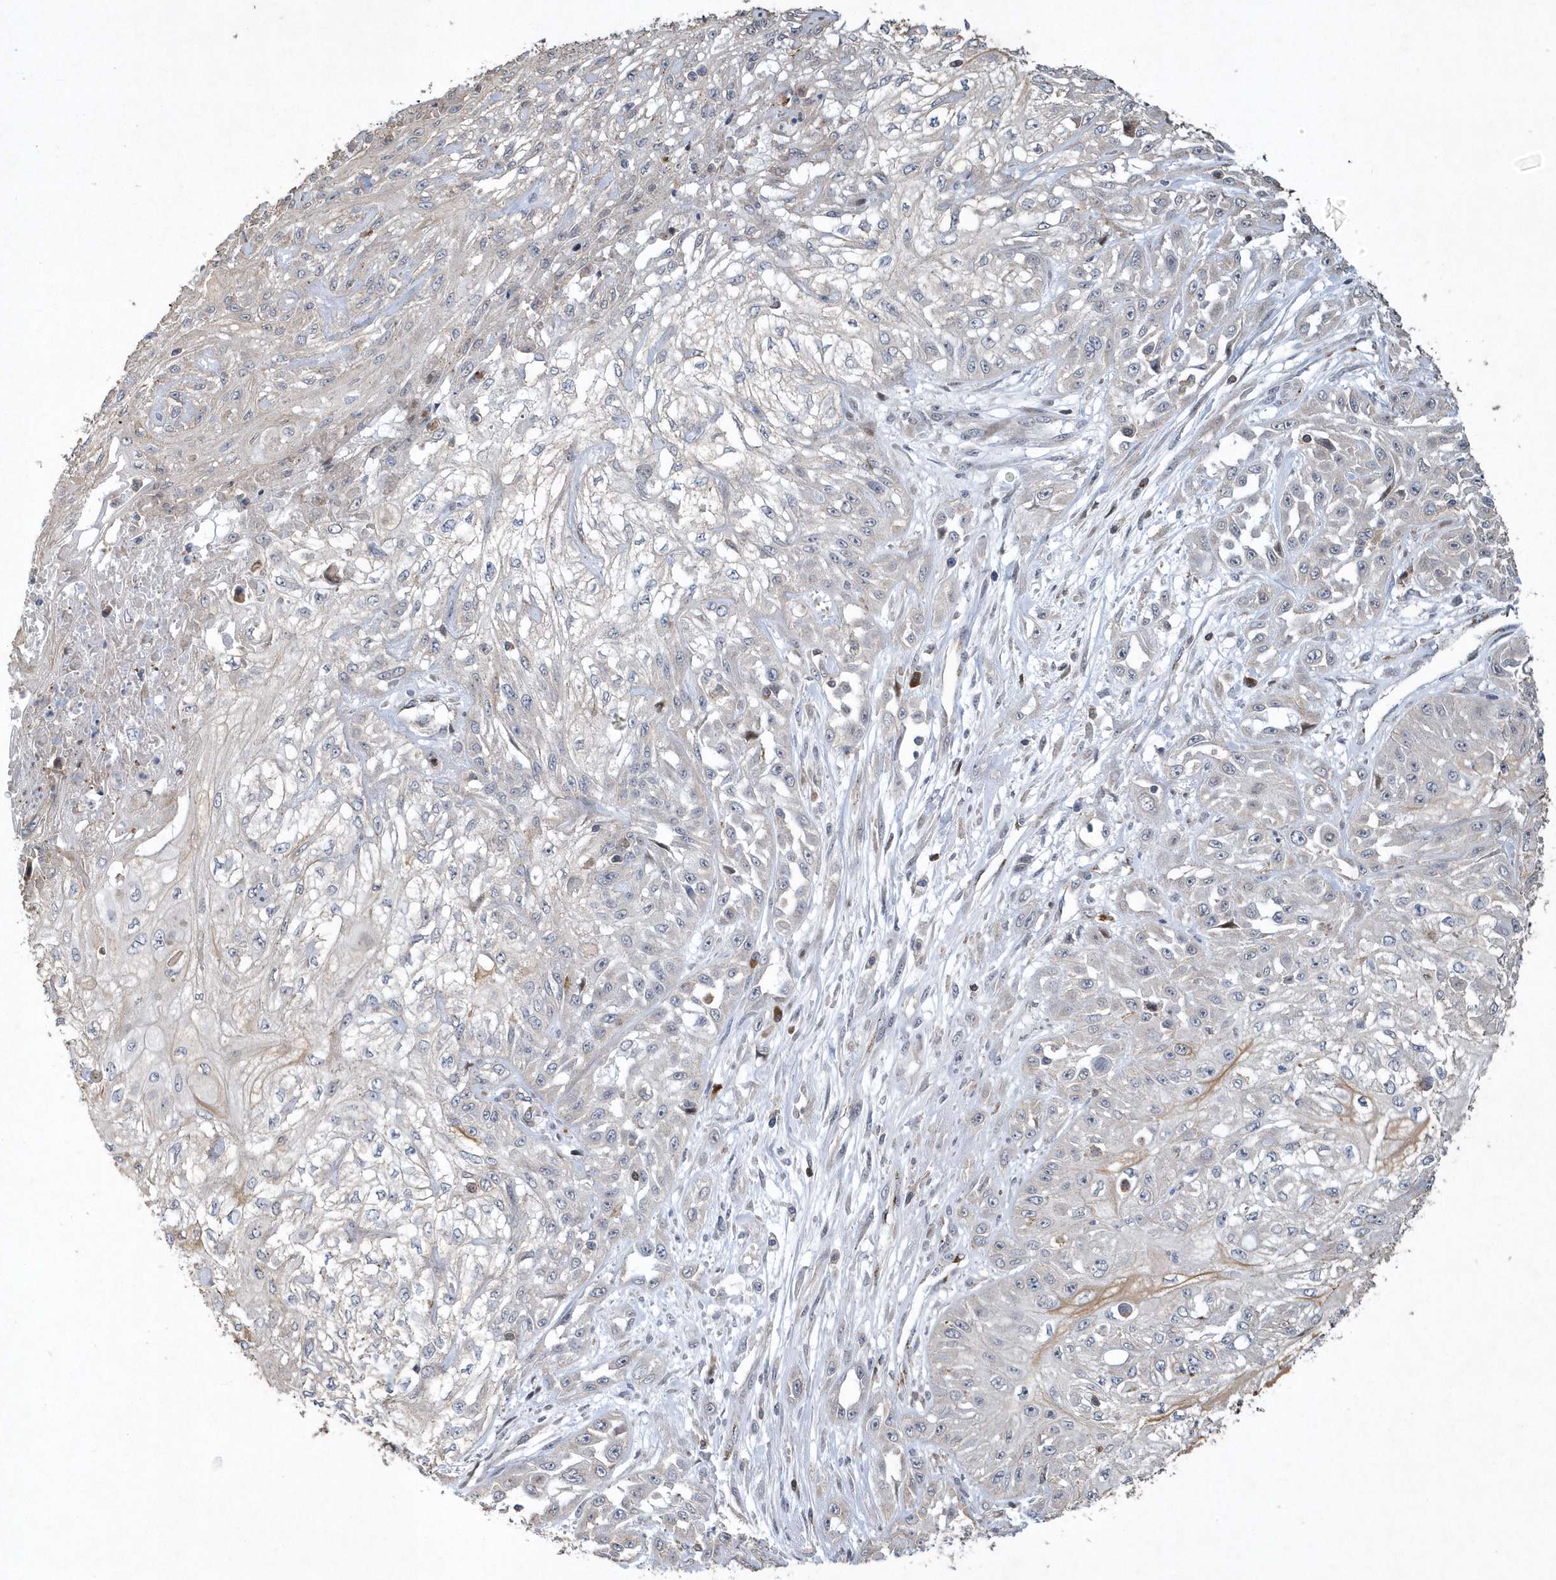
{"staining": {"intensity": "negative", "quantity": "none", "location": "none"}, "tissue": "skin cancer", "cell_type": "Tumor cells", "image_type": "cancer", "snomed": [{"axis": "morphology", "description": "Squamous cell carcinoma, NOS"}, {"axis": "morphology", "description": "Squamous cell carcinoma, metastatic, NOS"}, {"axis": "topography", "description": "Skin"}, {"axis": "topography", "description": "Lymph node"}], "caption": "IHC of skin squamous cell carcinoma demonstrates no expression in tumor cells.", "gene": "N4BP2", "patient": {"sex": "male", "age": 75}}